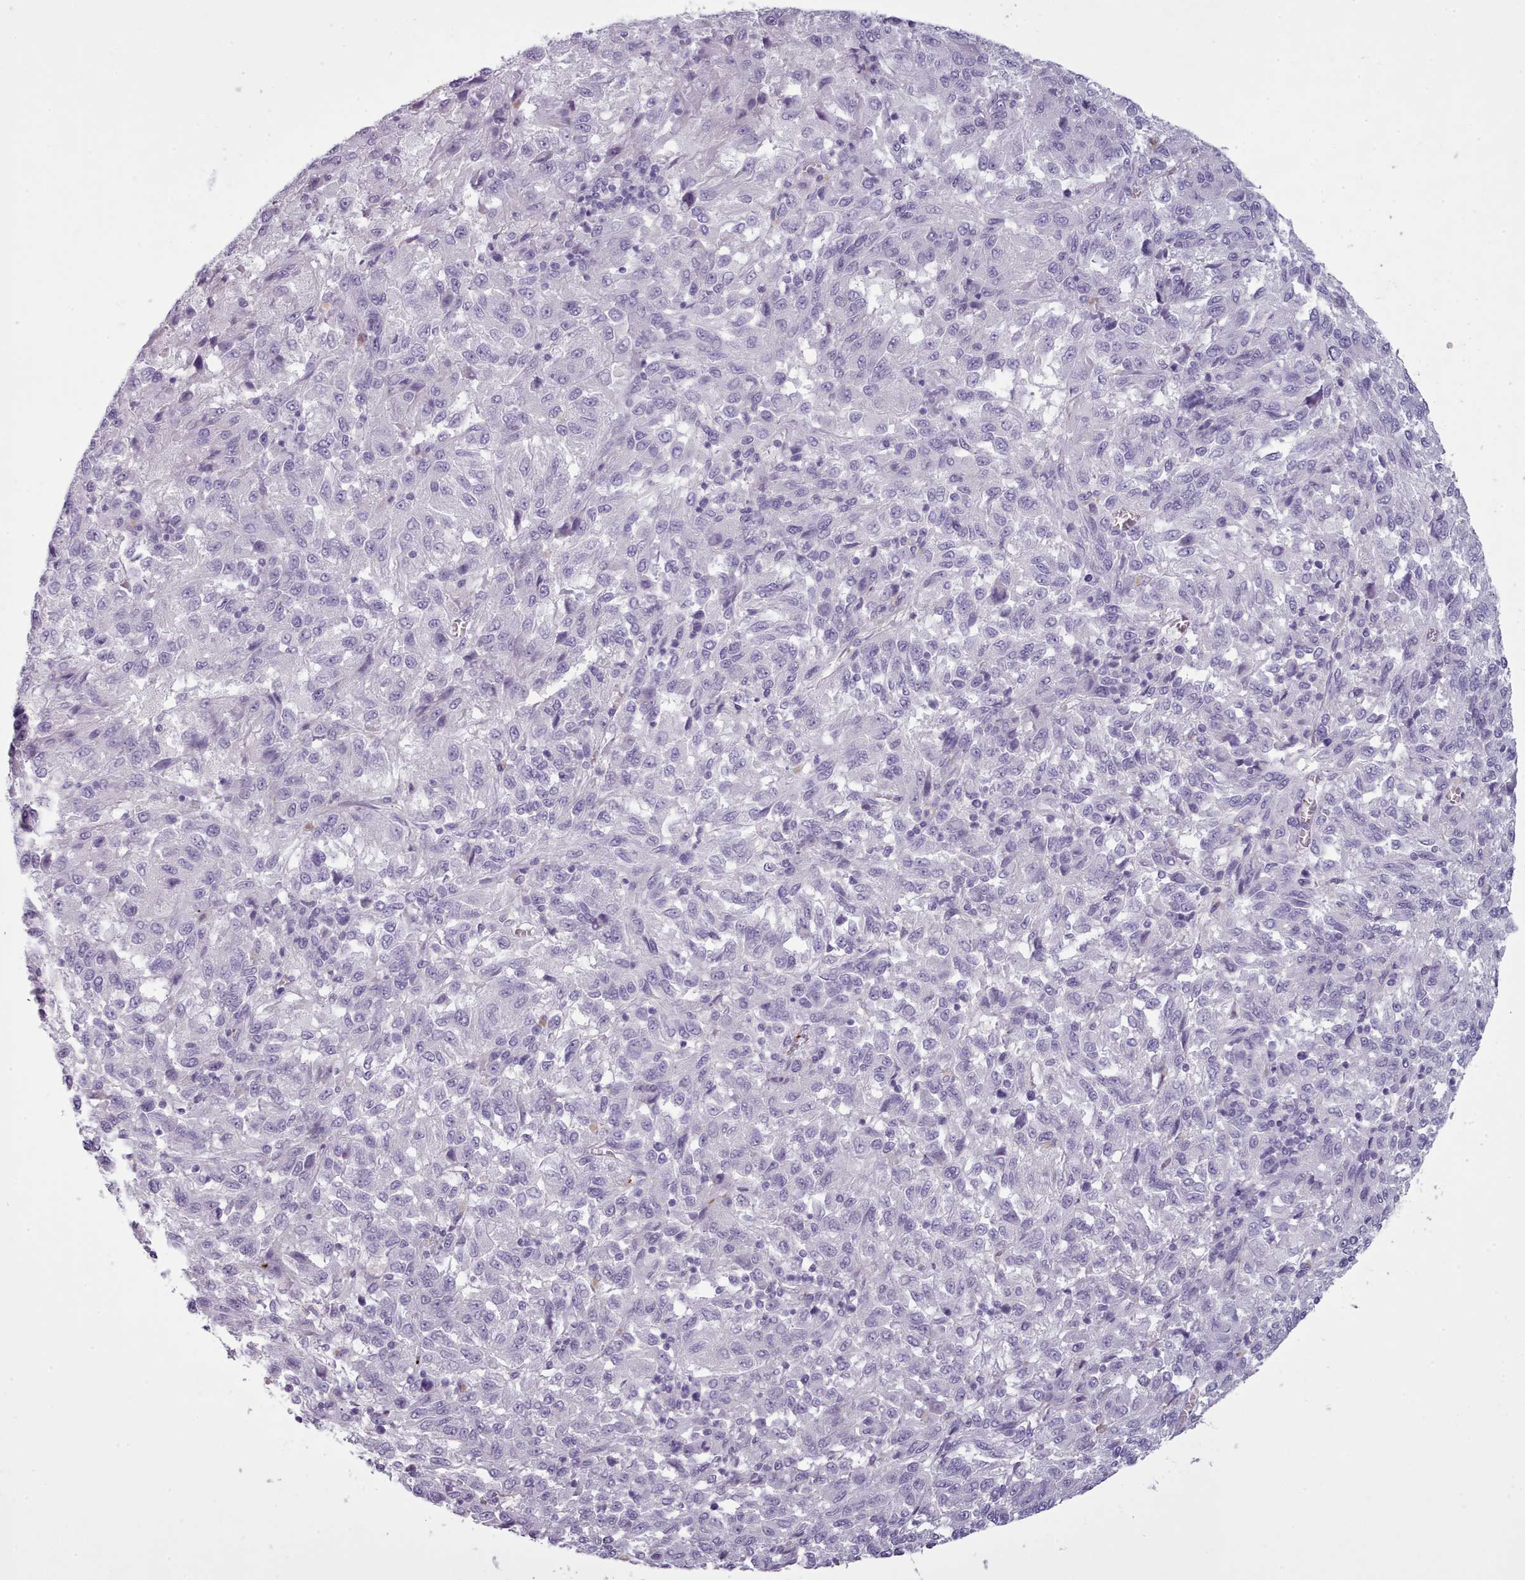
{"staining": {"intensity": "negative", "quantity": "none", "location": "none"}, "tissue": "melanoma", "cell_type": "Tumor cells", "image_type": "cancer", "snomed": [{"axis": "morphology", "description": "Malignant melanoma, Metastatic site"}, {"axis": "topography", "description": "Lung"}], "caption": "There is no significant staining in tumor cells of malignant melanoma (metastatic site). (DAB (3,3'-diaminobenzidine) IHC with hematoxylin counter stain).", "gene": "NDST2", "patient": {"sex": "male", "age": 64}}